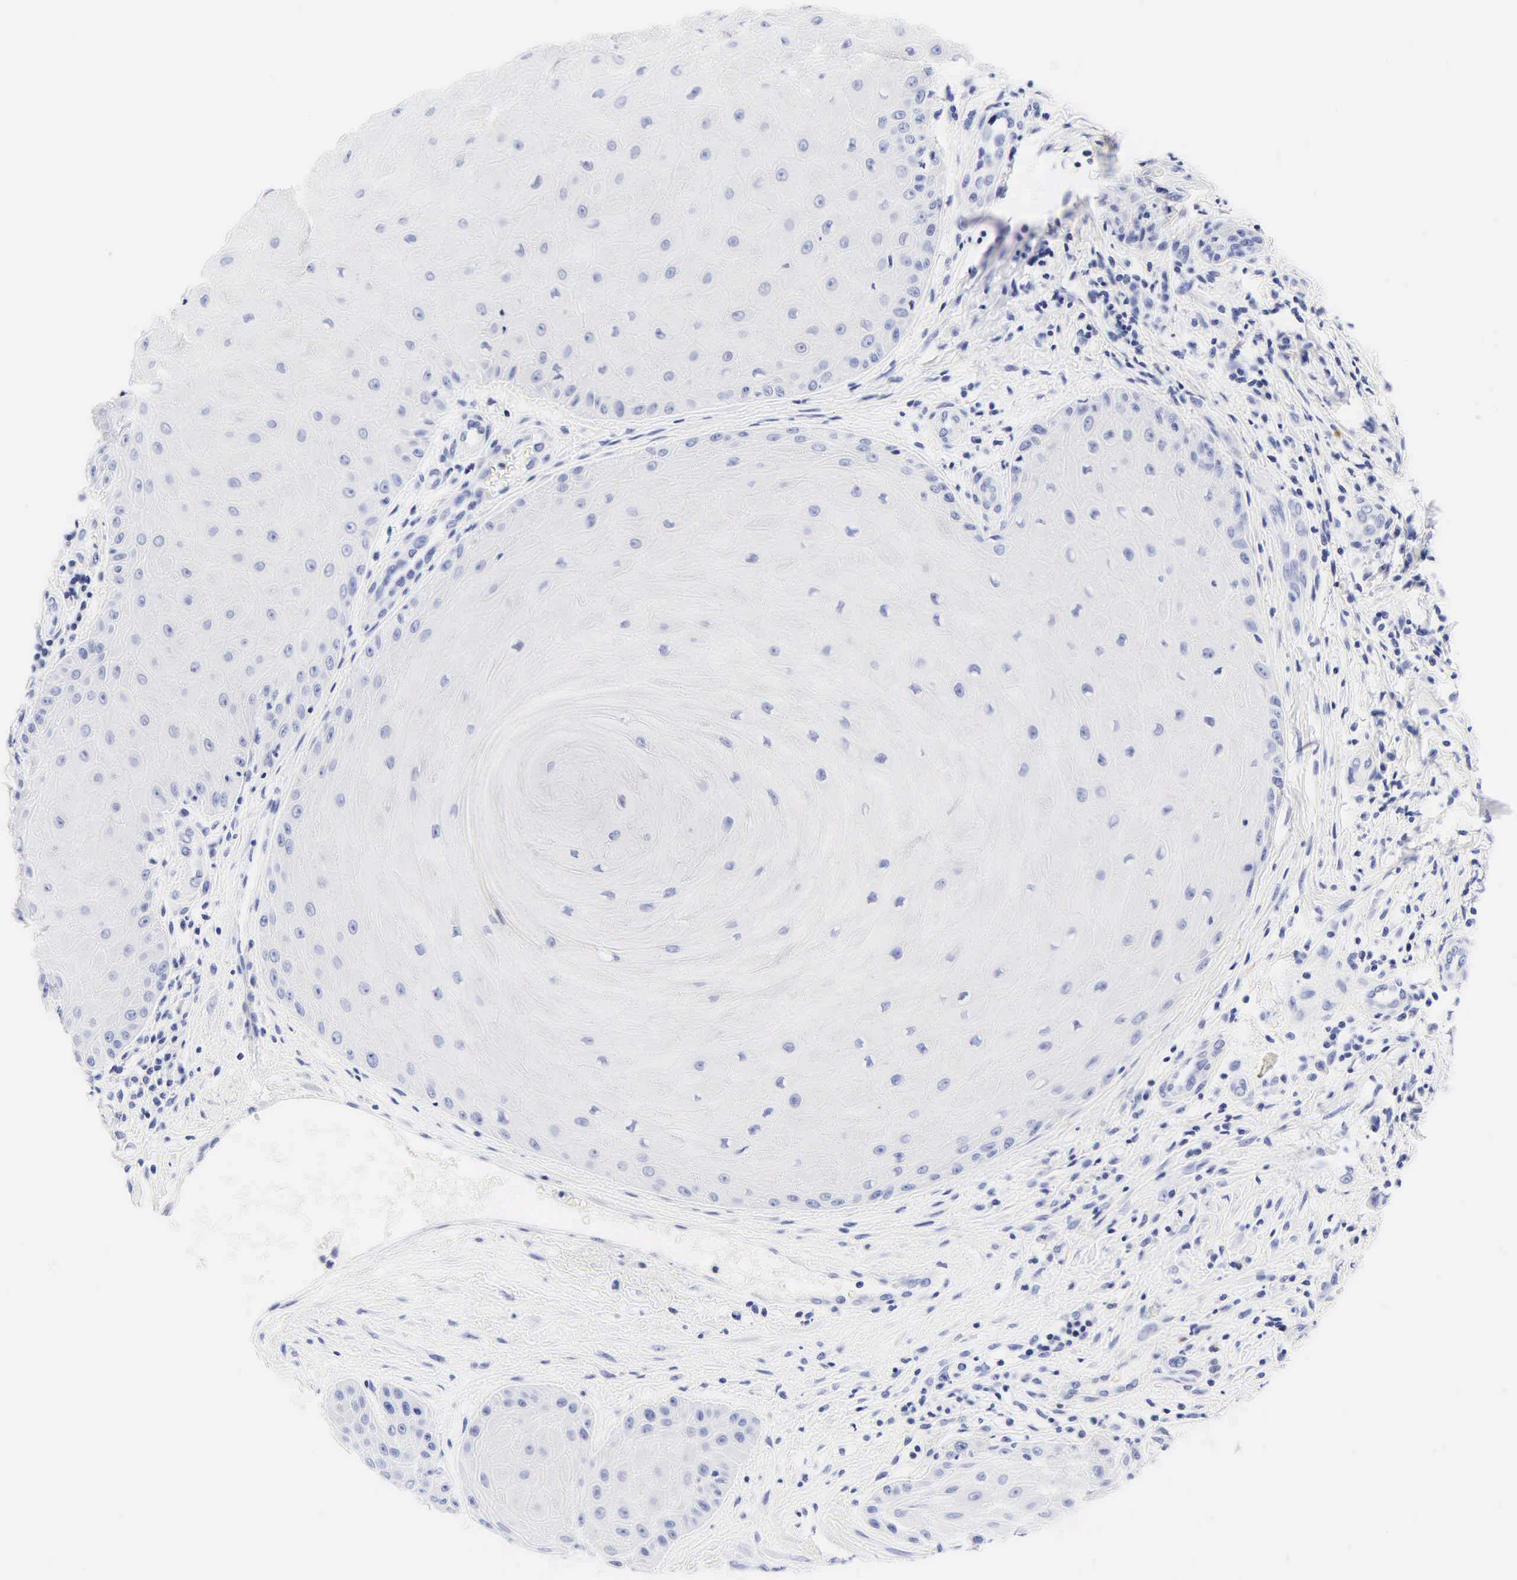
{"staining": {"intensity": "negative", "quantity": "none", "location": "none"}, "tissue": "skin cancer", "cell_type": "Tumor cells", "image_type": "cancer", "snomed": [{"axis": "morphology", "description": "Squamous cell carcinoma, NOS"}, {"axis": "topography", "description": "Skin"}], "caption": "Tumor cells are negative for protein expression in human skin cancer.", "gene": "DES", "patient": {"sex": "male", "age": 57}}